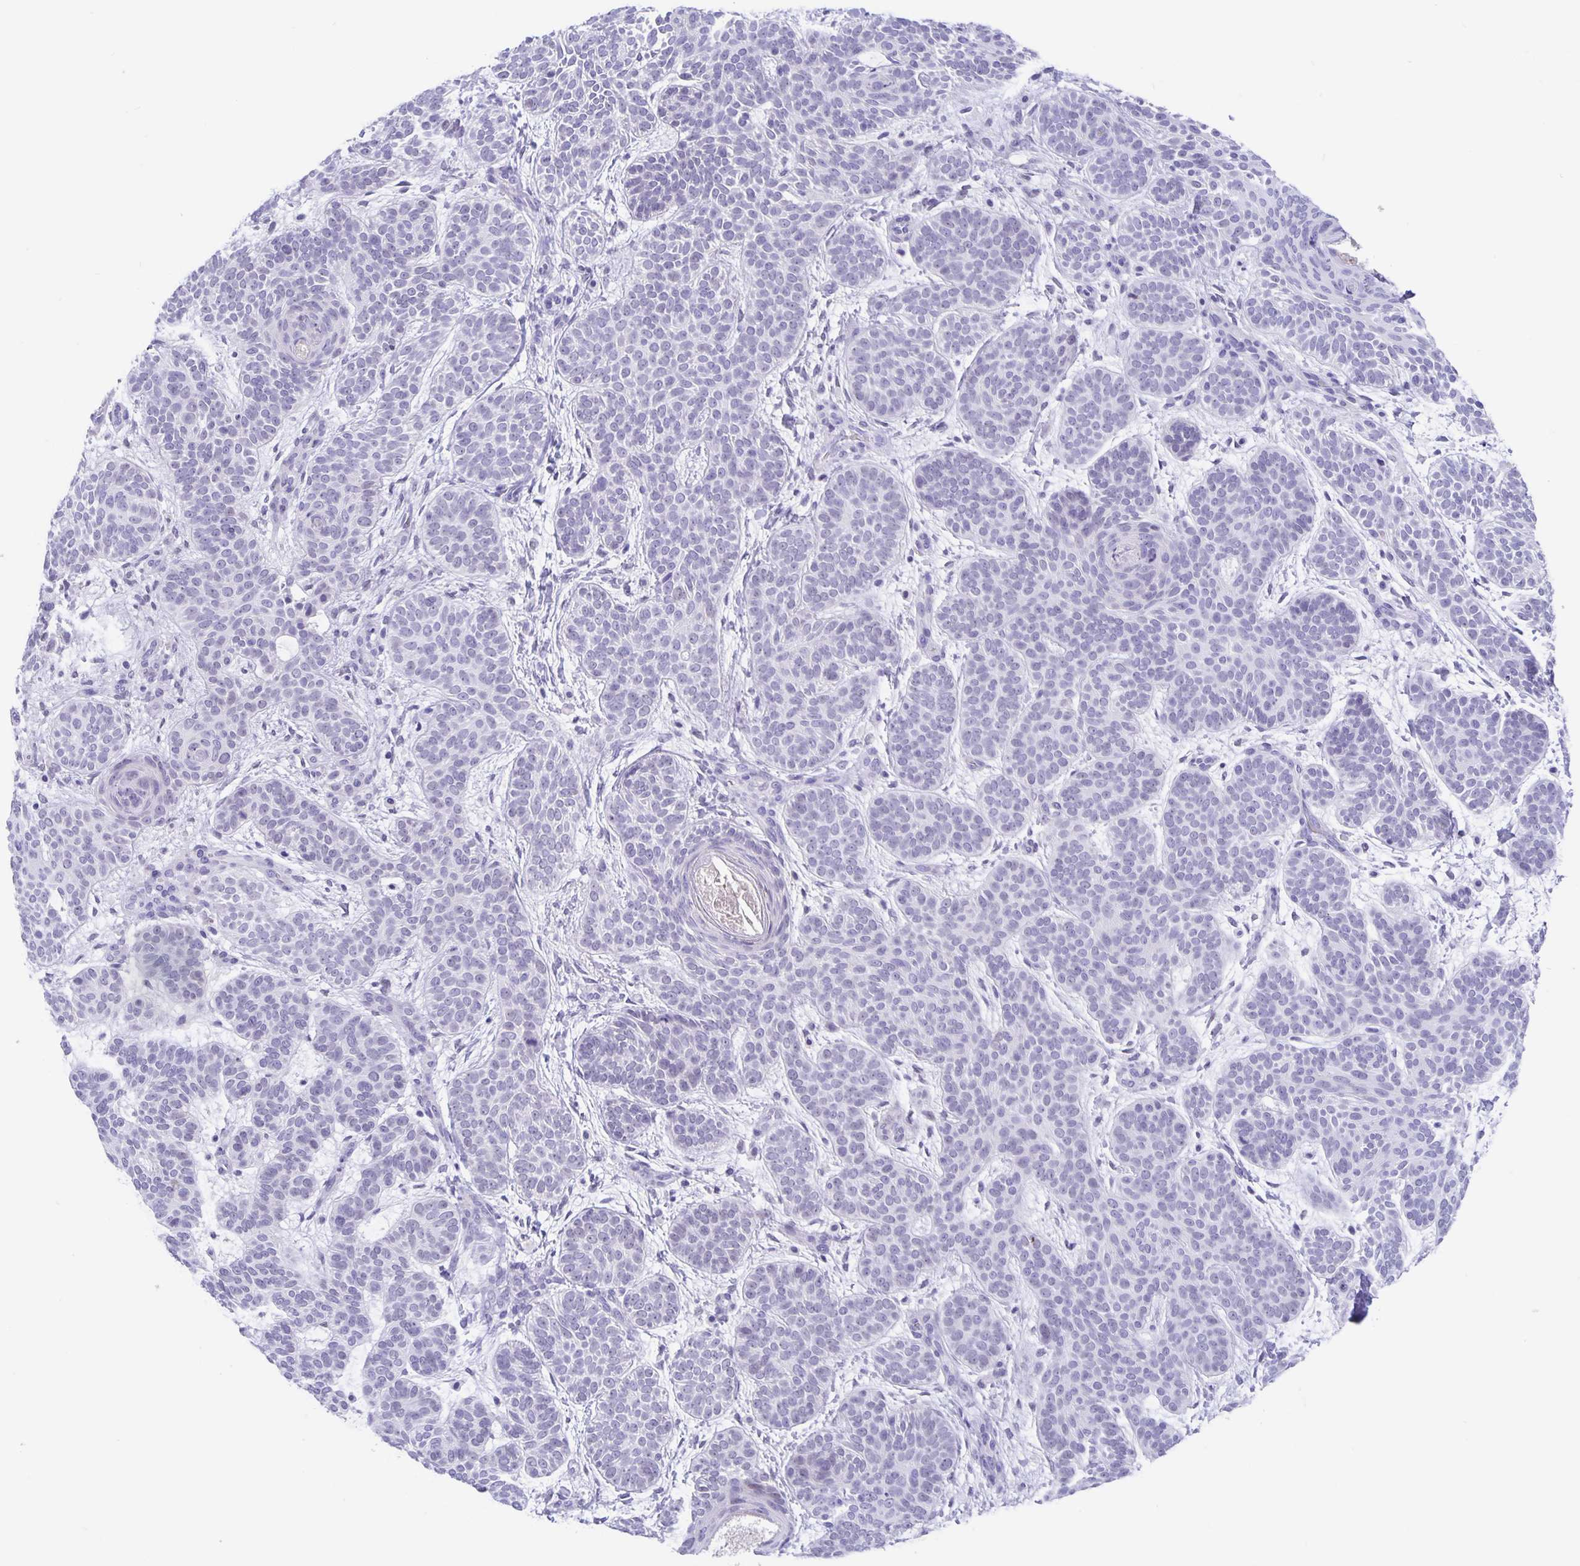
{"staining": {"intensity": "negative", "quantity": "none", "location": "none"}, "tissue": "skin cancer", "cell_type": "Tumor cells", "image_type": "cancer", "snomed": [{"axis": "morphology", "description": "Basal cell carcinoma"}, {"axis": "topography", "description": "Skin"}], "caption": "This photomicrograph is of skin cancer stained with IHC to label a protein in brown with the nuclei are counter-stained blue. There is no positivity in tumor cells.", "gene": "ERMN", "patient": {"sex": "female", "age": 82}}